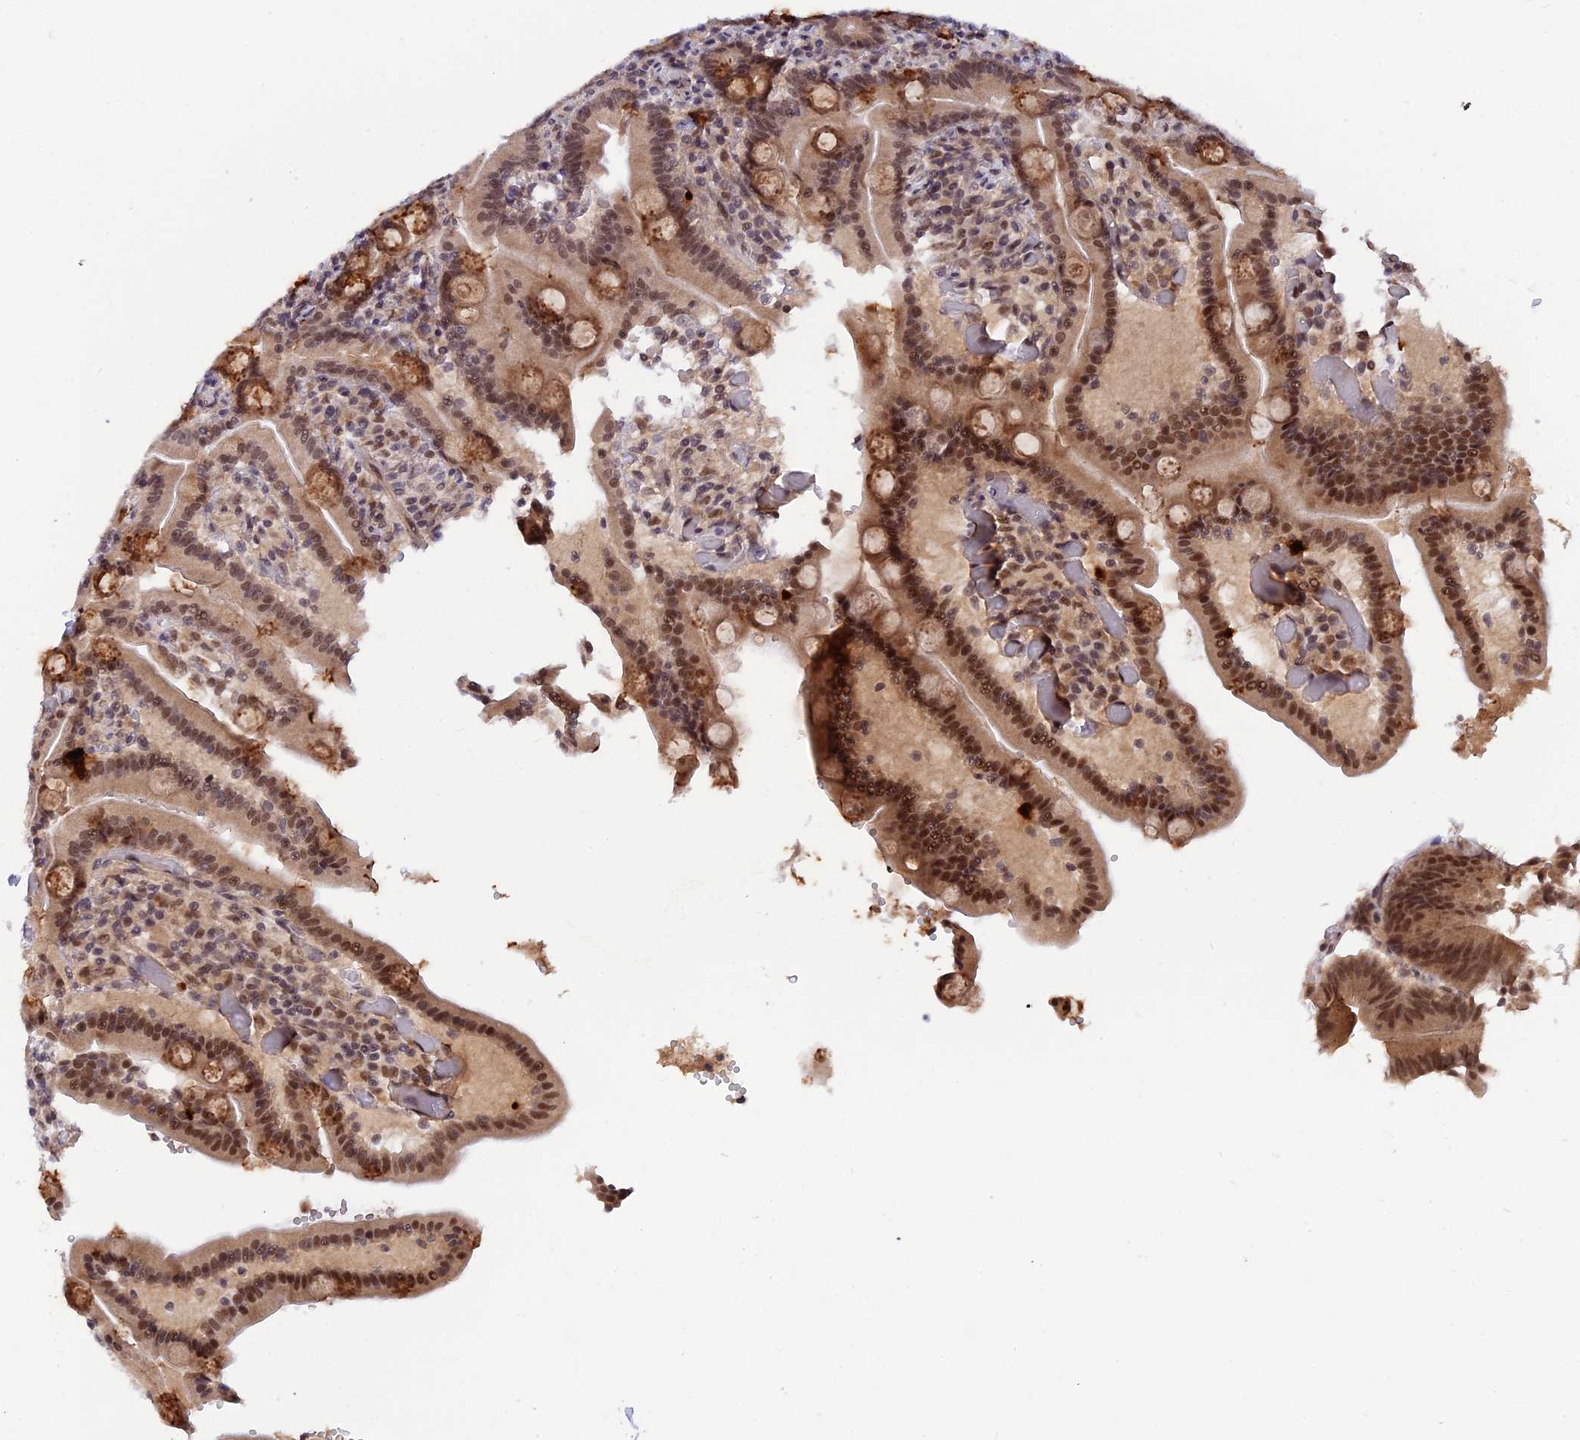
{"staining": {"intensity": "moderate", "quantity": ">75%", "location": "cytoplasmic/membranous,nuclear"}, "tissue": "duodenum", "cell_type": "Glandular cells", "image_type": "normal", "snomed": [{"axis": "morphology", "description": "Normal tissue, NOS"}, {"axis": "topography", "description": "Duodenum"}], "caption": "Duodenum stained for a protein reveals moderate cytoplasmic/membranous,nuclear positivity in glandular cells. (IHC, brightfield microscopy, high magnification).", "gene": "POLR2C", "patient": {"sex": "female", "age": 62}}